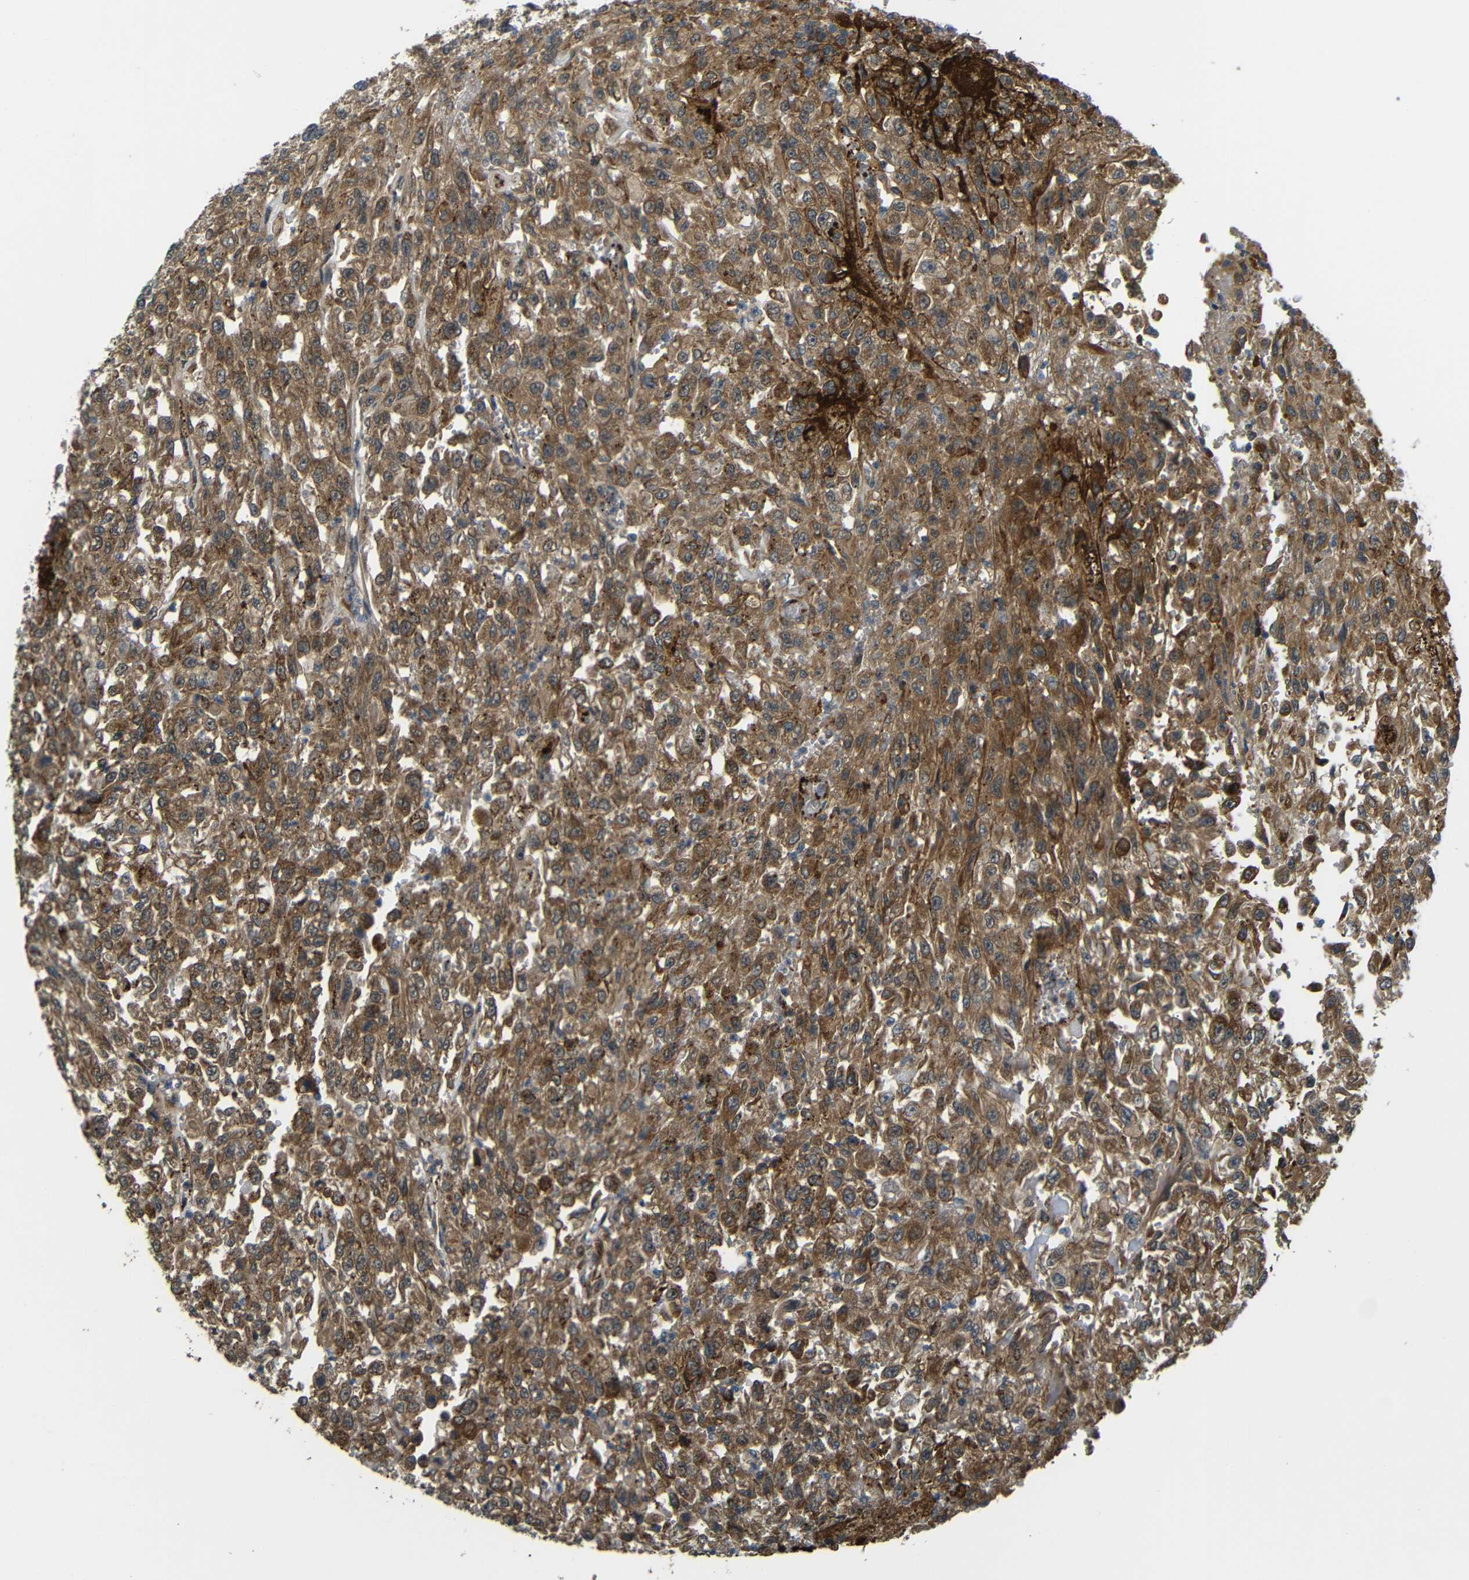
{"staining": {"intensity": "moderate", "quantity": ">75%", "location": "cytoplasmic/membranous"}, "tissue": "urothelial cancer", "cell_type": "Tumor cells", "image_type": "cancer", "snomed": [{"axis": "morphology", "description": "Urothelial carcinoma, High grade"}, {"axis": "topography", "description": "Urinary bladder"}], "caption": "Approximately >75% of tumor cells in urothelial carcinoma (high-grade) exhibit moderate cytoplasmic/membranous protein positivity as visualized by brown immunohistochemical staining.", "gene": "EPHB2", "patient": {"sex": "male", "age": 46}}